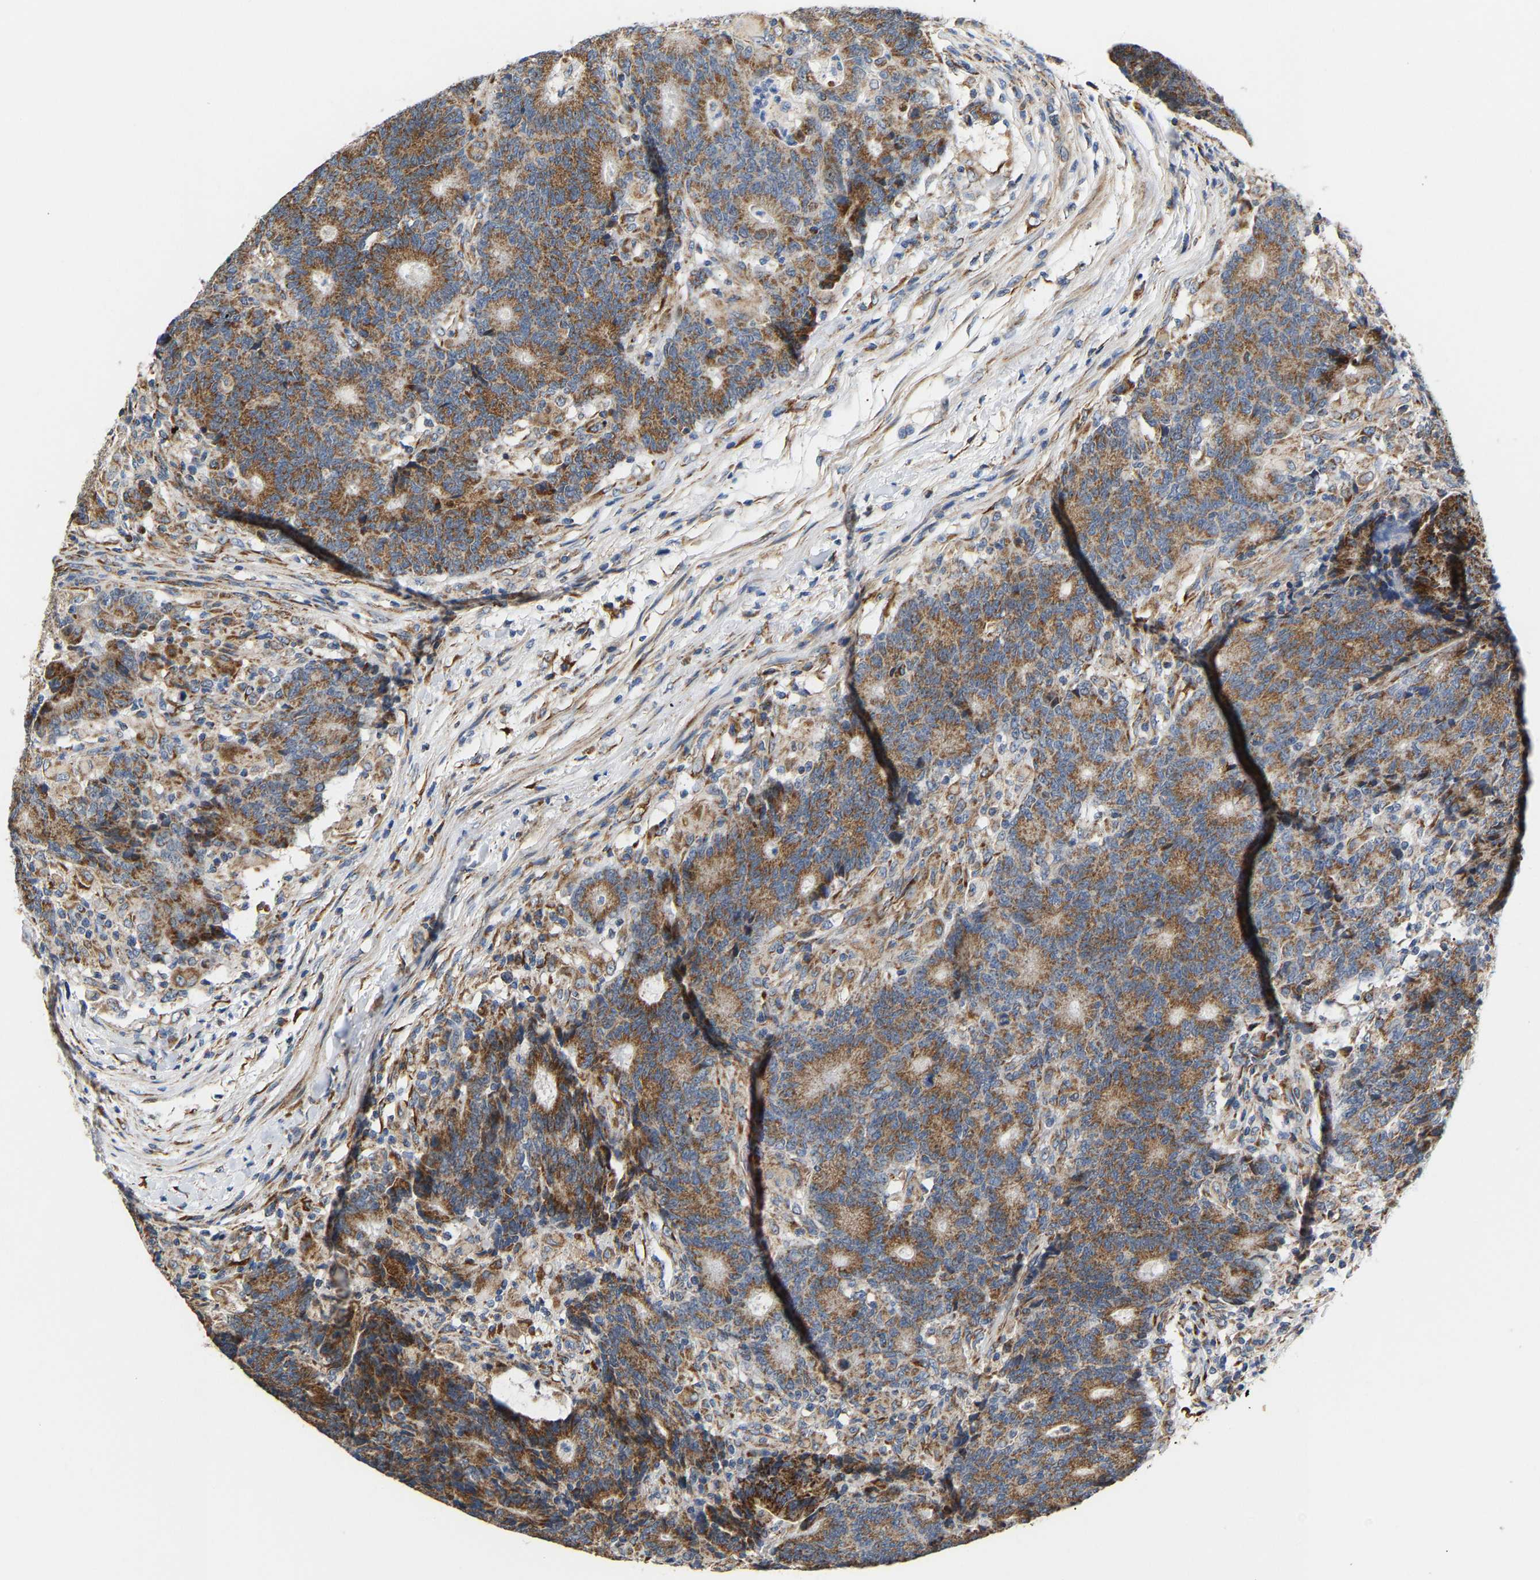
{"staining": {"intensity": "moderate", "quantity": ">75%", "location": "cytoplasmic/membranous"}, "tissue": "colorectal cancer", "cell_type": "Tumor cells", "image_type": "cancer", "snomed": [{"axis": "morphology", "description": "Normal tissue, NOS"}, {"axis": "morphology", "description": "Adenocarcinoma, NOS"}, {"axis": "topography", "description": "Colon"}], "caption": "A micrograph showing moderate cytoplasmic/membranous expression in about >75% of tumor cells in colorectal cancer (adenocarcinoma), as visualized by brown immunohistochemical staining.", "gene": "TMEM168", "patient": {"sex": "female", "age": 75}}